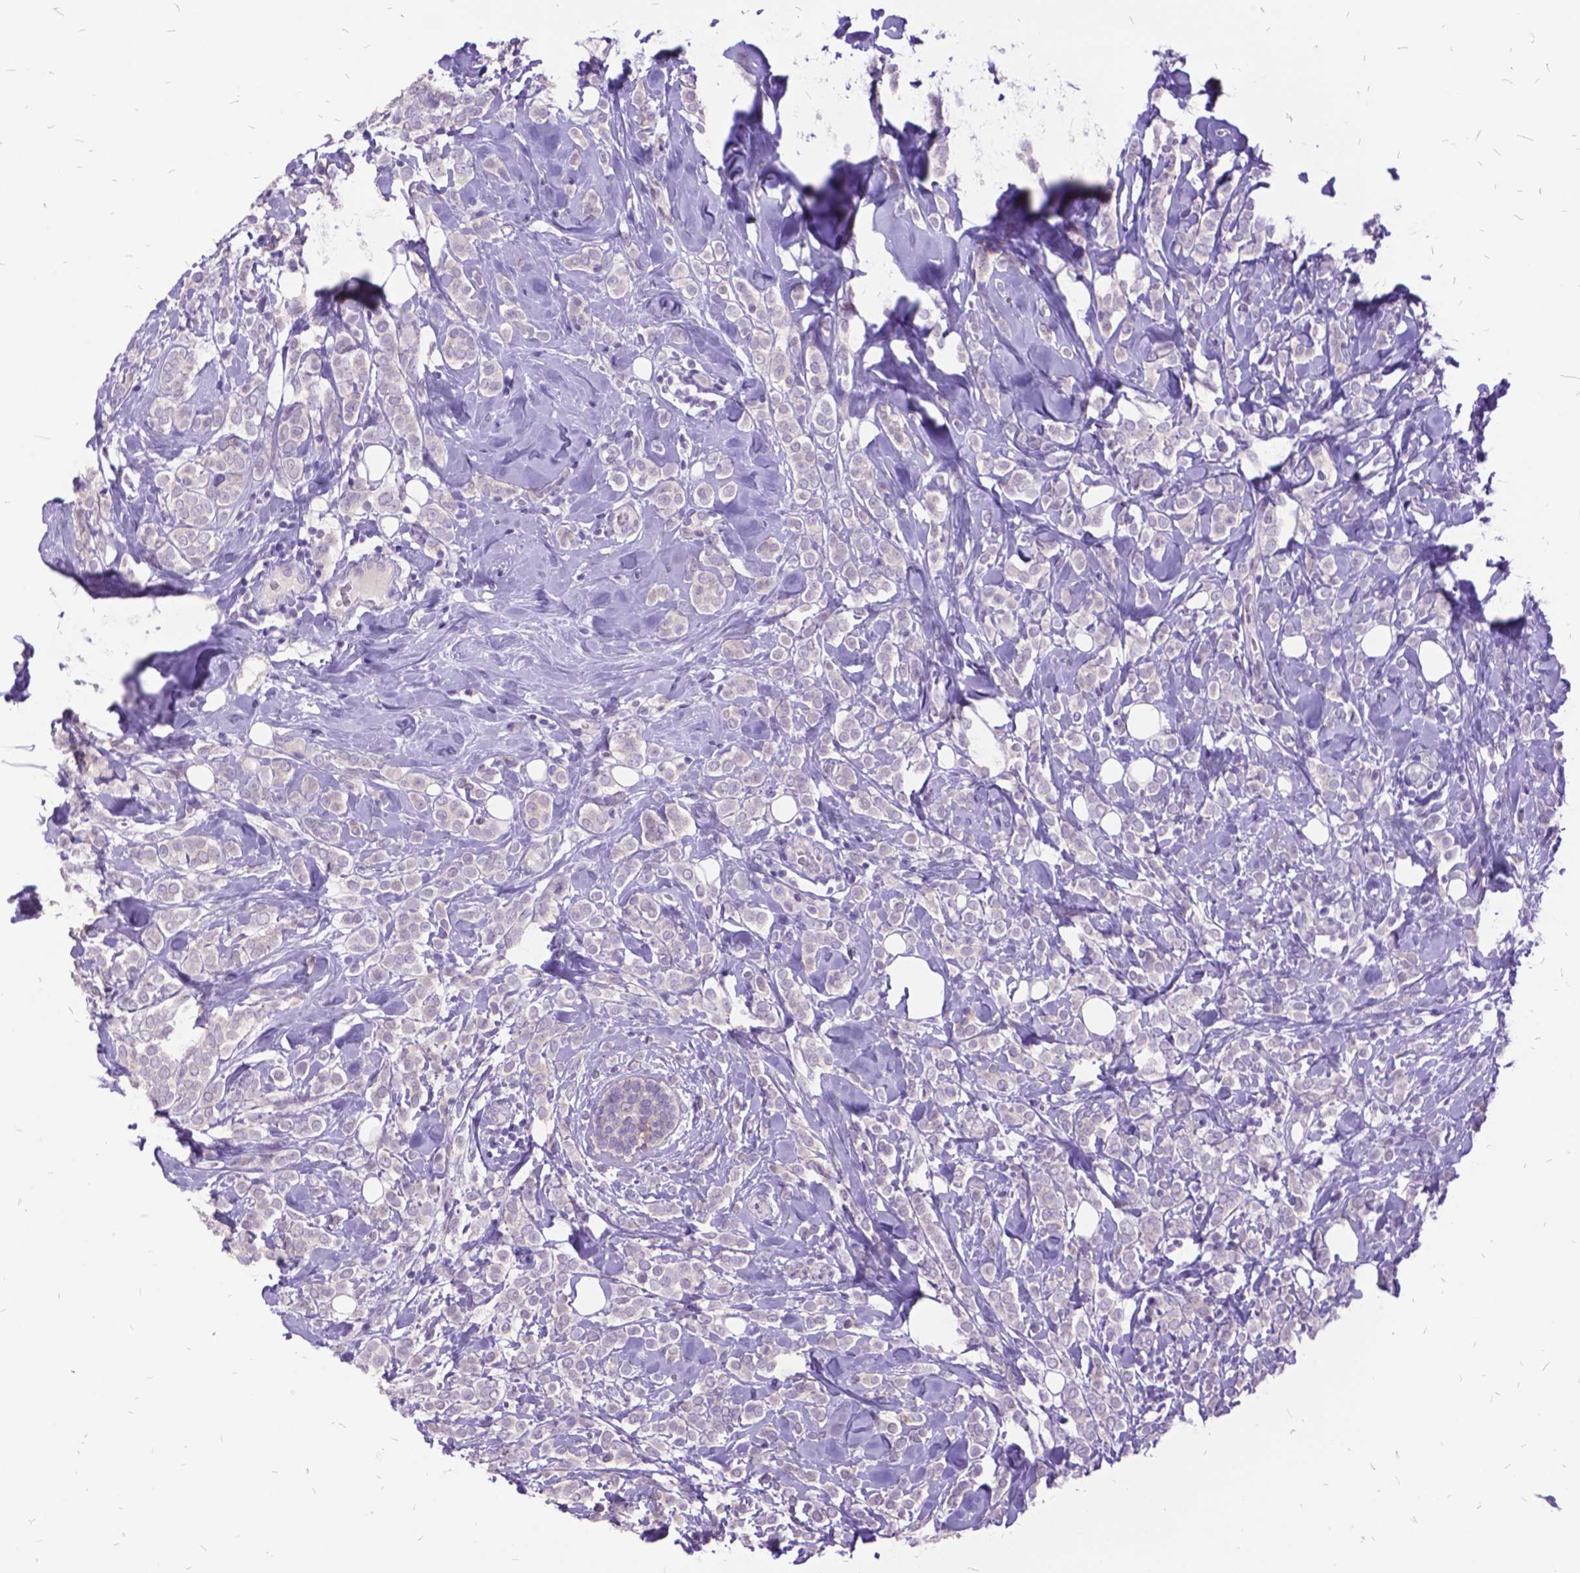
{"staining": {"intensity": "negative", "quantity": "none", "location": "none"}, "tissue": "breast cancer", "cell_type": "Tumor cells", "image_type": "cancer", "snomed": [{"axis": "morphology", "description": "Lobular carcinoma"}, {"axis": "topography", "description": "Breast"}], "caption": "The immunohistochemistry (IHC) photomicrograph has no significant staining in tumor cells of breast lobular carcinoma tissue. (Immunohistochemistry (ihc), brightfield microscopy, high magnification).", "gene": "ITGB6", "patient": {"sex": "female", "age": 49}}